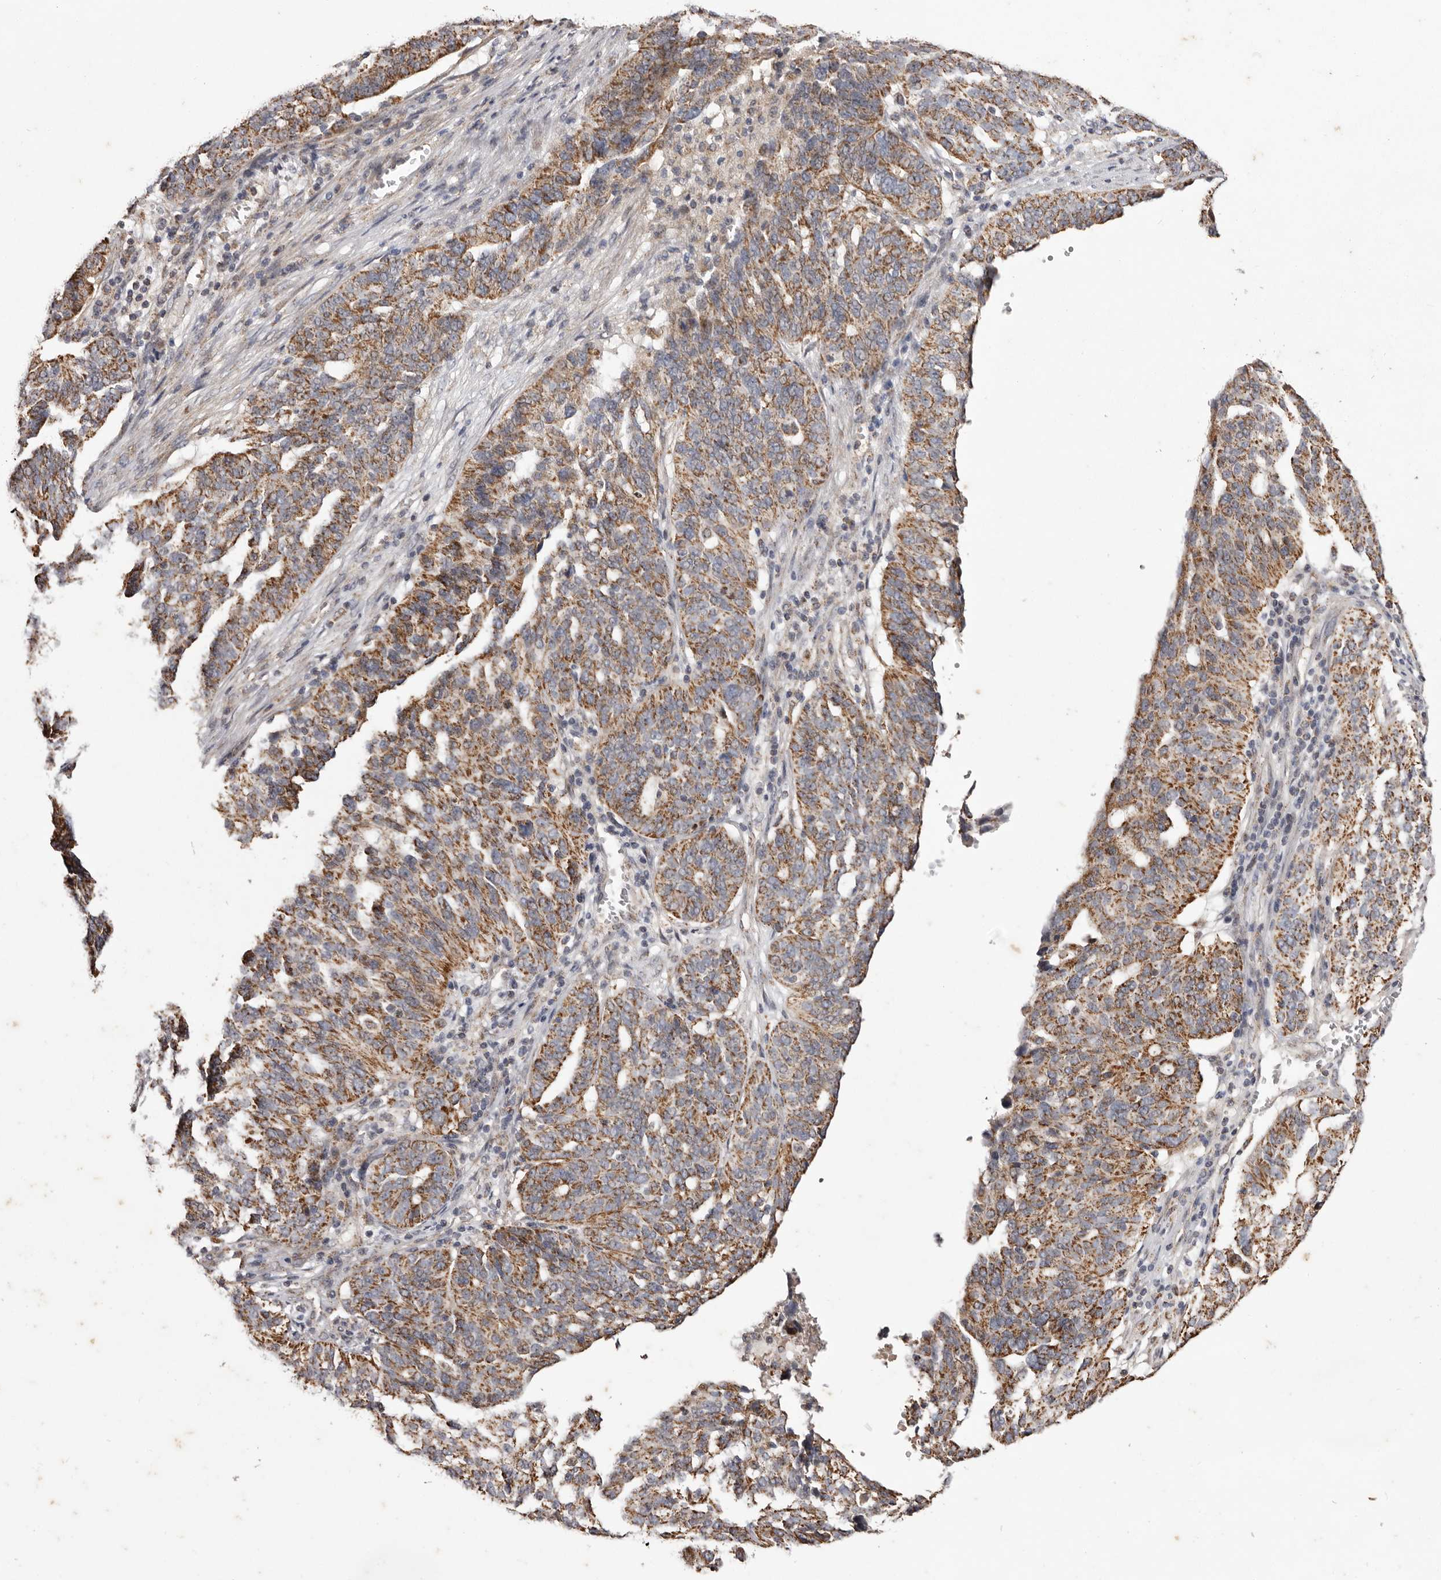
{"staining": {"intensity": "moderate", "quantity": ">75%", "location": "cytoplasmic/membranous"}, "tissue": "ovarian cancer", "cell_type": "Tumor cells", "image_type": "cancer", "snomed": [{"axis": "morphology", "description": "Cystadenocarcinoma, serous, NOS"}, {"axis": "topography", "description": "Ovary"}], "caption": "Immunohistochemical staining of ovarian serous cystadenocarcinoma reveals medium levels of moderate cytoplasmic/membranous protein positivity in approximately >75% of tumor cells. The staining is performed using DAB brown chromogen to label protein expression. The nuclei are counter-stained blue using hematoxylin.", "gene": "CPLANE2", "patient": {"sex": "female", "age": 59}}